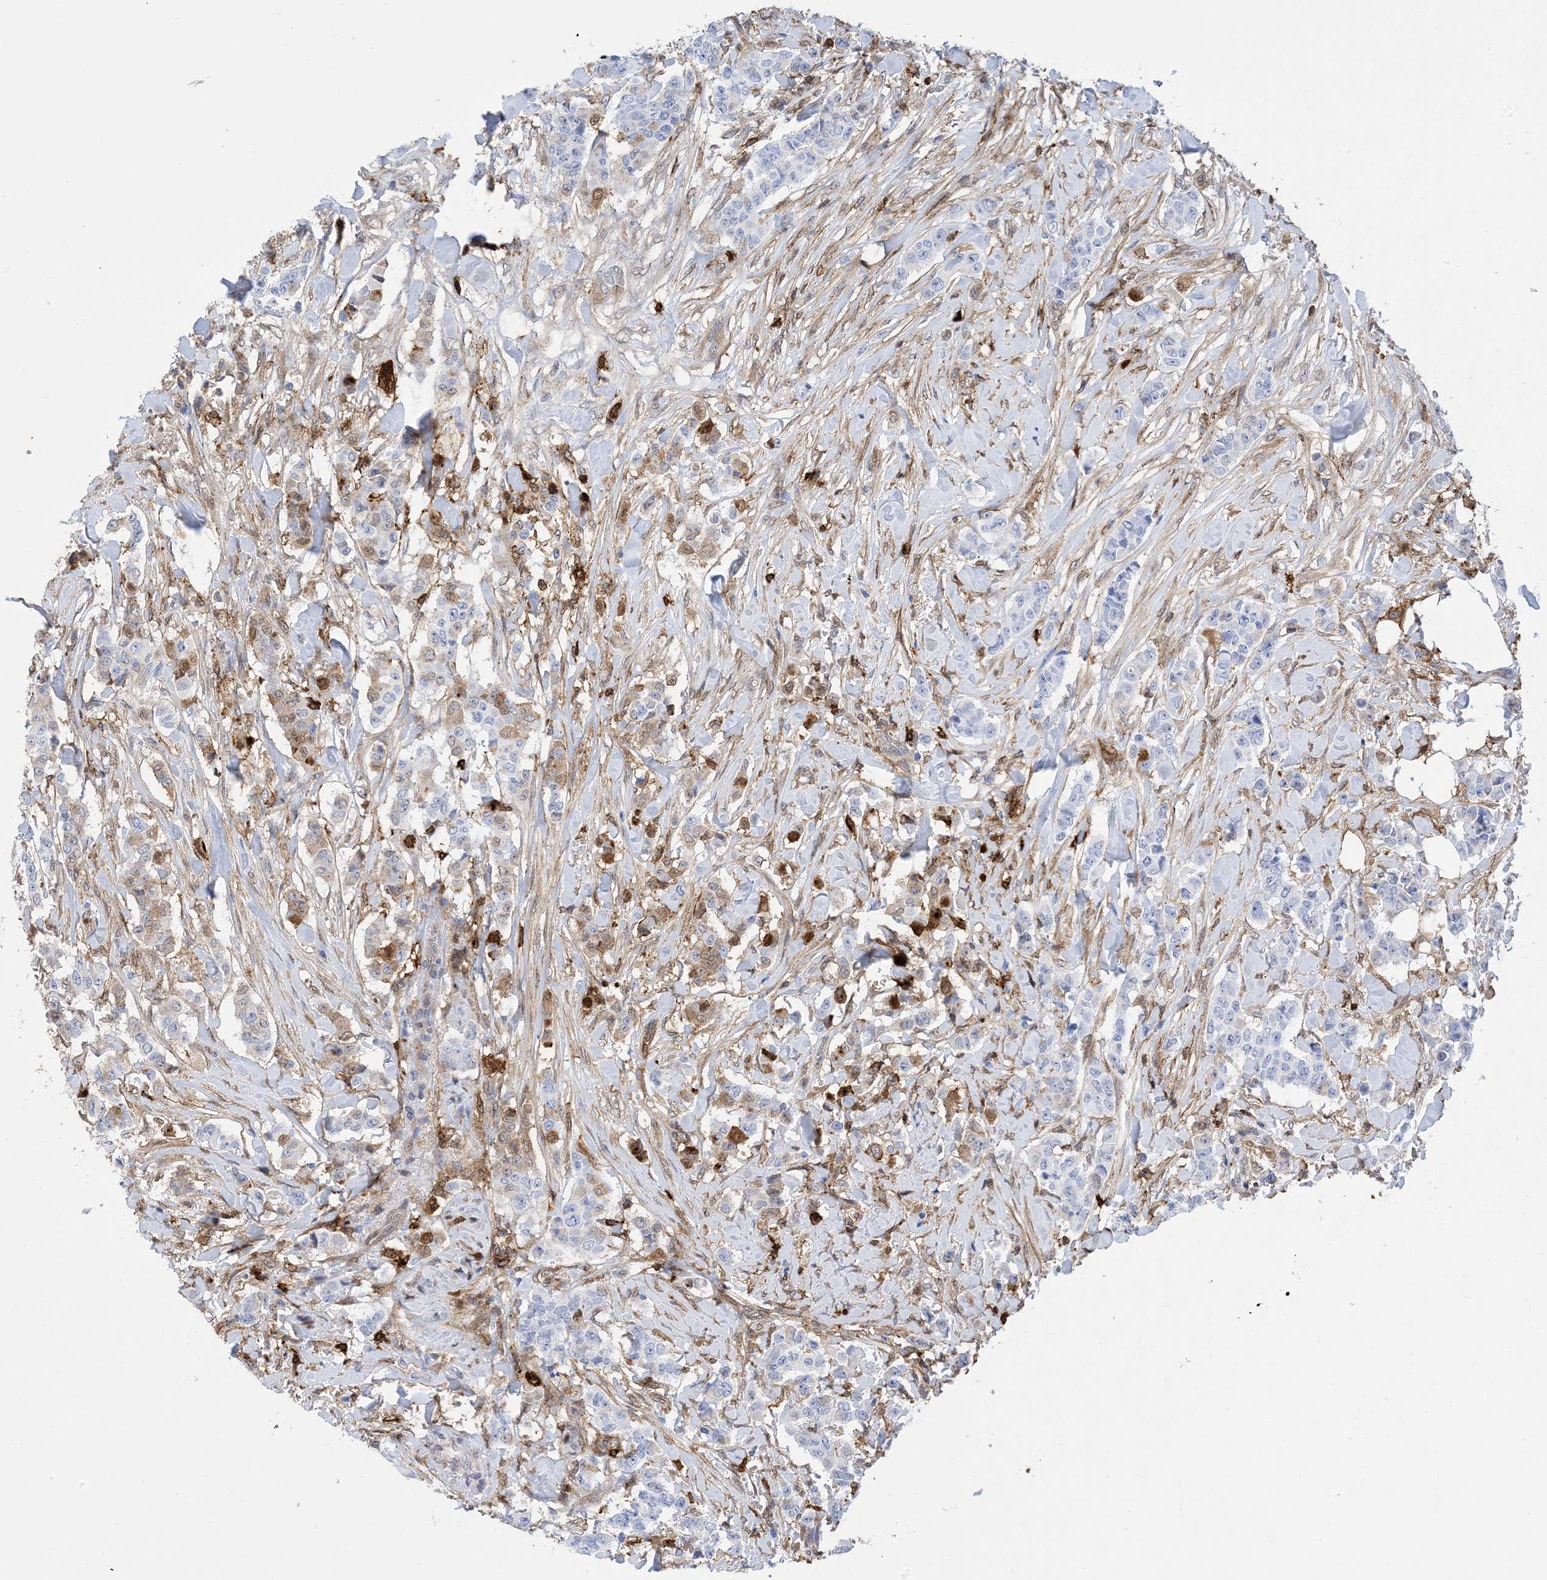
{"staining": {"intensity": "negative", "quantity": "none", "location": "none"}, "tissue": "breast cancer", "cell_type": "Tumor cells", "image_type": "cancer", "snomed": [{"axis": "morphology", "description": "Duct carcinoma"}, {"axis": "topography", "description": "Breast"}], "caption": "Immunohistochemical staining of human breast invasive ductal carcinoma demonstrates no significant positivity in tumor cells.", "gene": "ANXA1", "patient": {"sex": "female", "age": 40}}